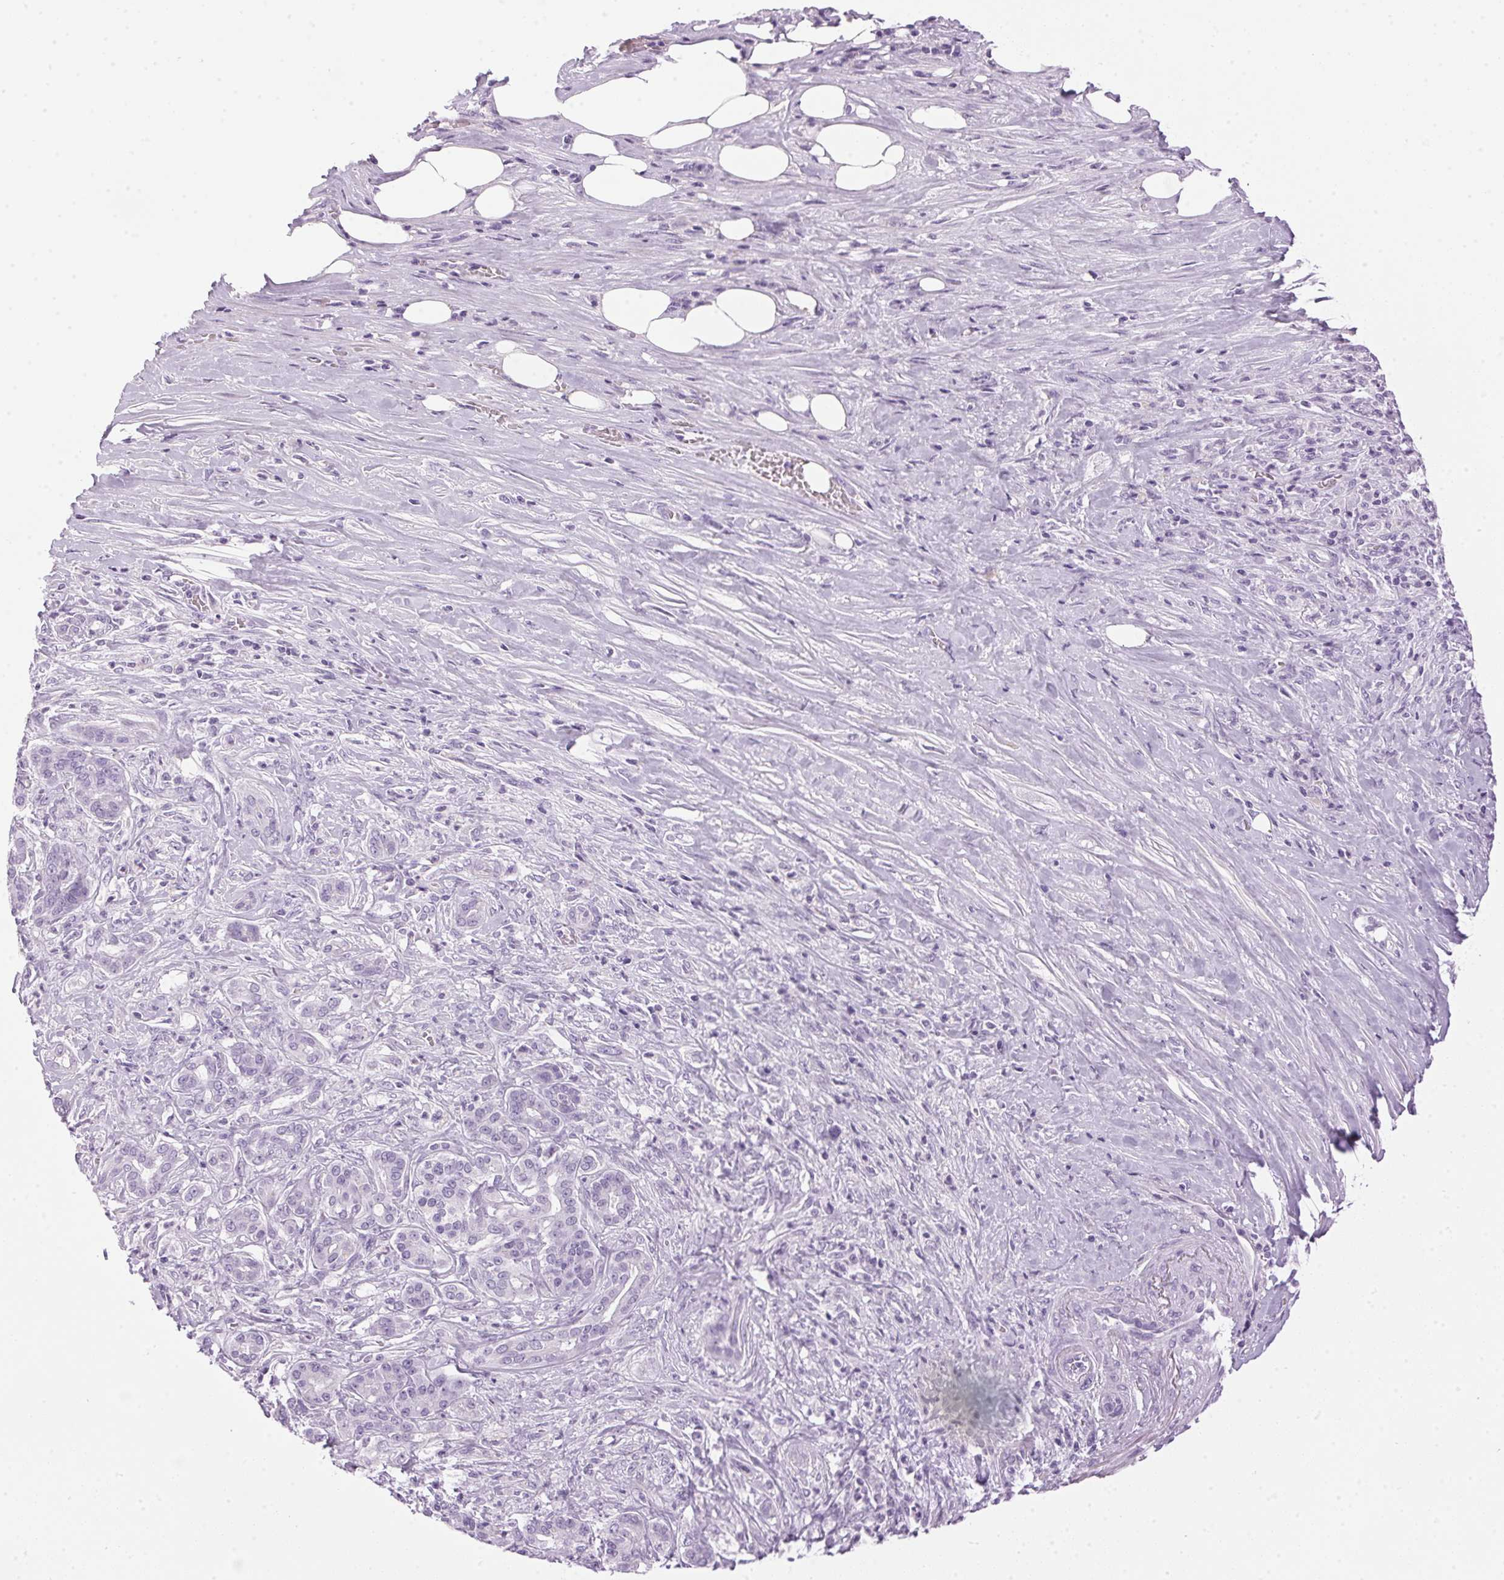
{"staining": {"intensity": "negative", "quantity": "none", "location": "none"}, "tissue": "pancreatic cancer", "cell_type": "Tumor cells", "image_type": "cancer", "snomed": [{"axis": "morphology", "description": "Normal tissue, NOS"}, {"axis": "morphology", "description": "Inflammation, NOS"}, {"axis": "morphology", "description": "Adenocarcinoma, NOS"}, {"axis": "topography", "description": "Pancreas"}], "caption": "IHC photomicrograph of human pancreatic cancer stained for a protein (brown), which shows no positivity in tumor cells.", "gene": "SP7", "patient": {"sex": "male", "age": 57}}